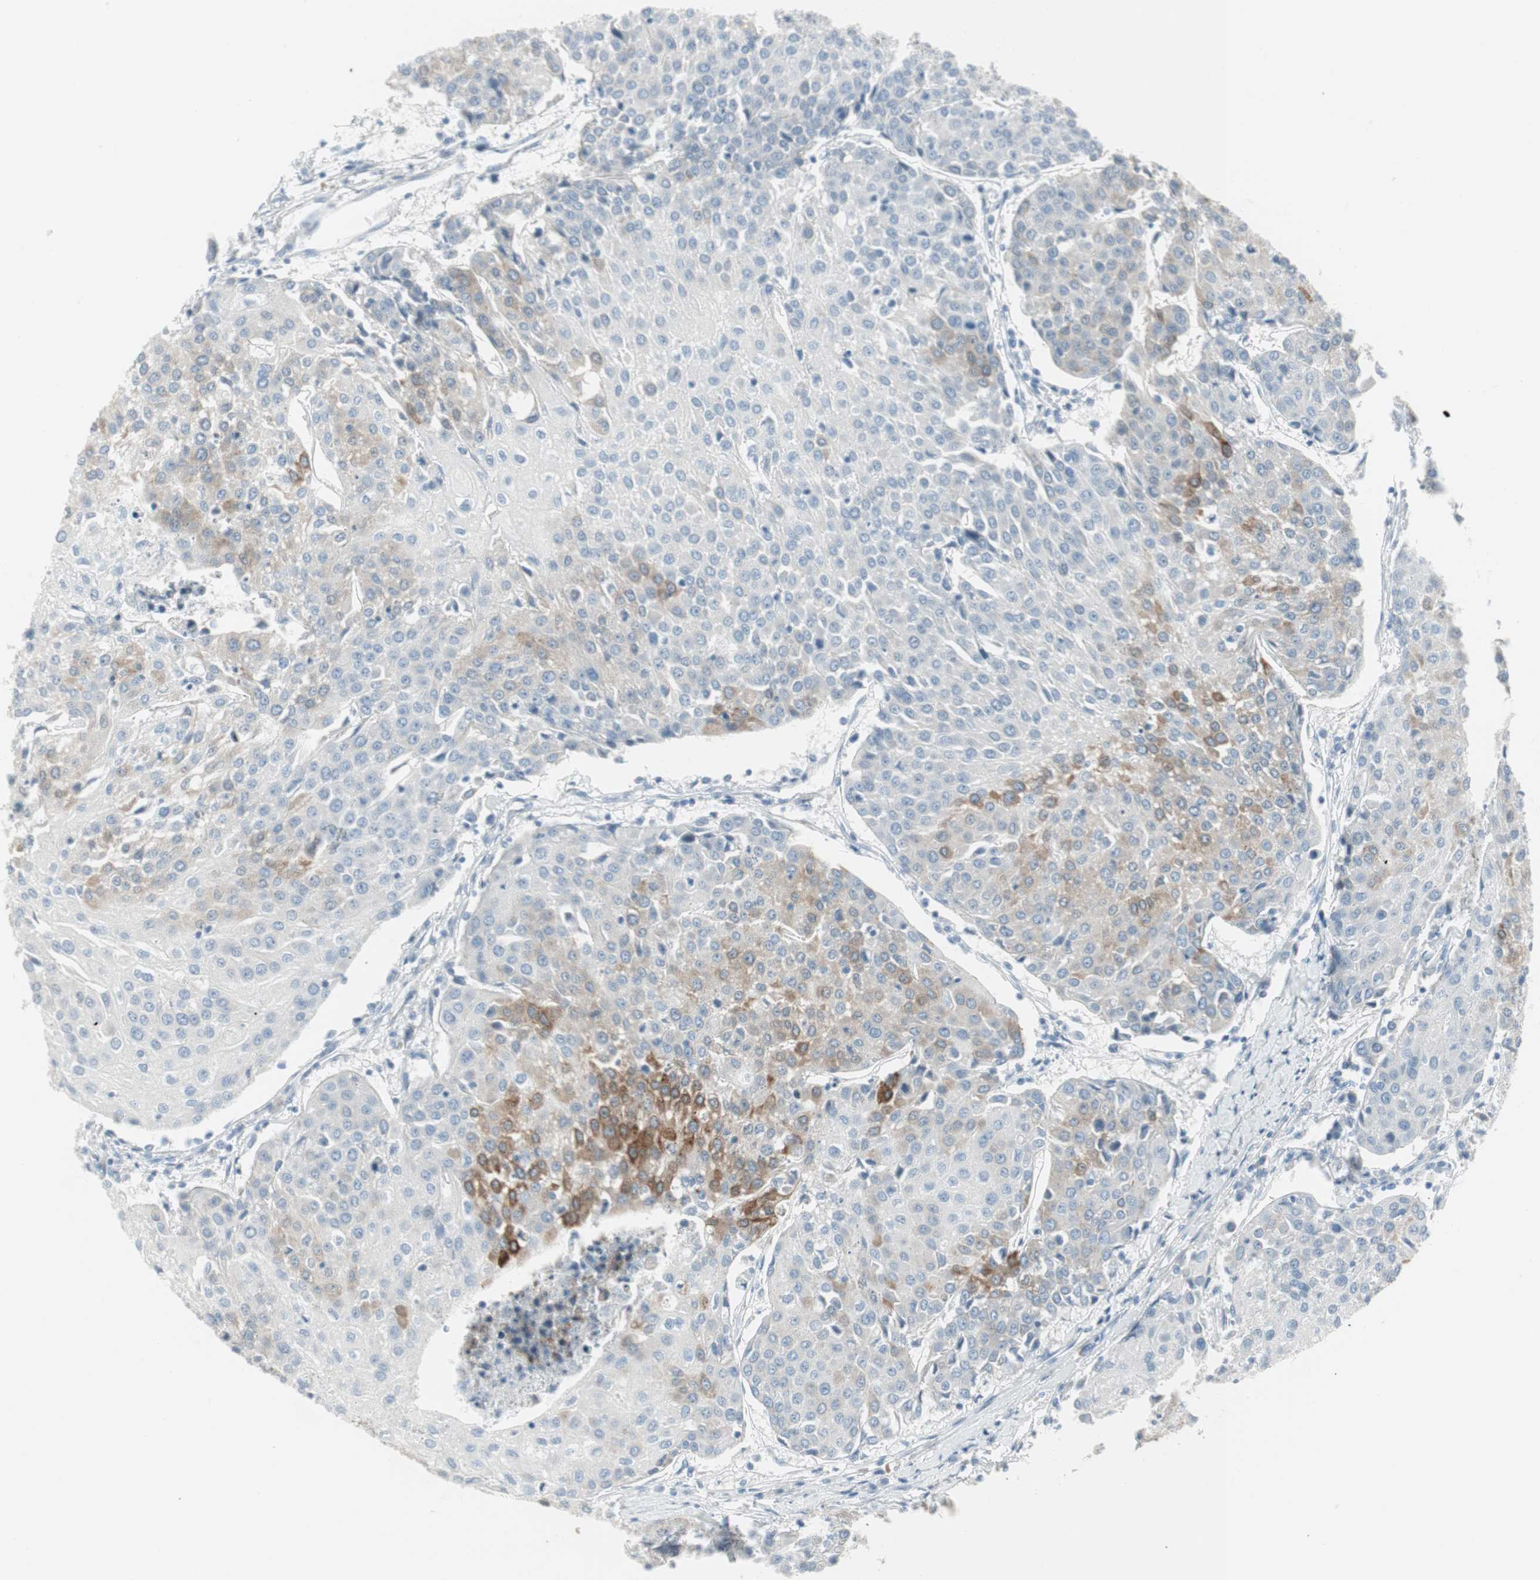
{"staining": {"intensity": "moderate", "quantity": "<25%", "location": "cytoplasmic/membranous"}, "tissue": "urothelial cancer", "cell_type": "Tumor cells", "image_type": "cancer", "snomed": [{"axis": "morphology", "description": "Urothelial carcinoma, High grade"}, {"axis": "topography", "description": "Urinary bladder"}], "caption": "Urothelial cancer was stained to show a protein in brown. There is low levels of moderate cytoplasmic/membranous positivity in approximately <25% of tumor cells.", "gene": "AGR2", "patient": {"sex": "female", "age": 85}}